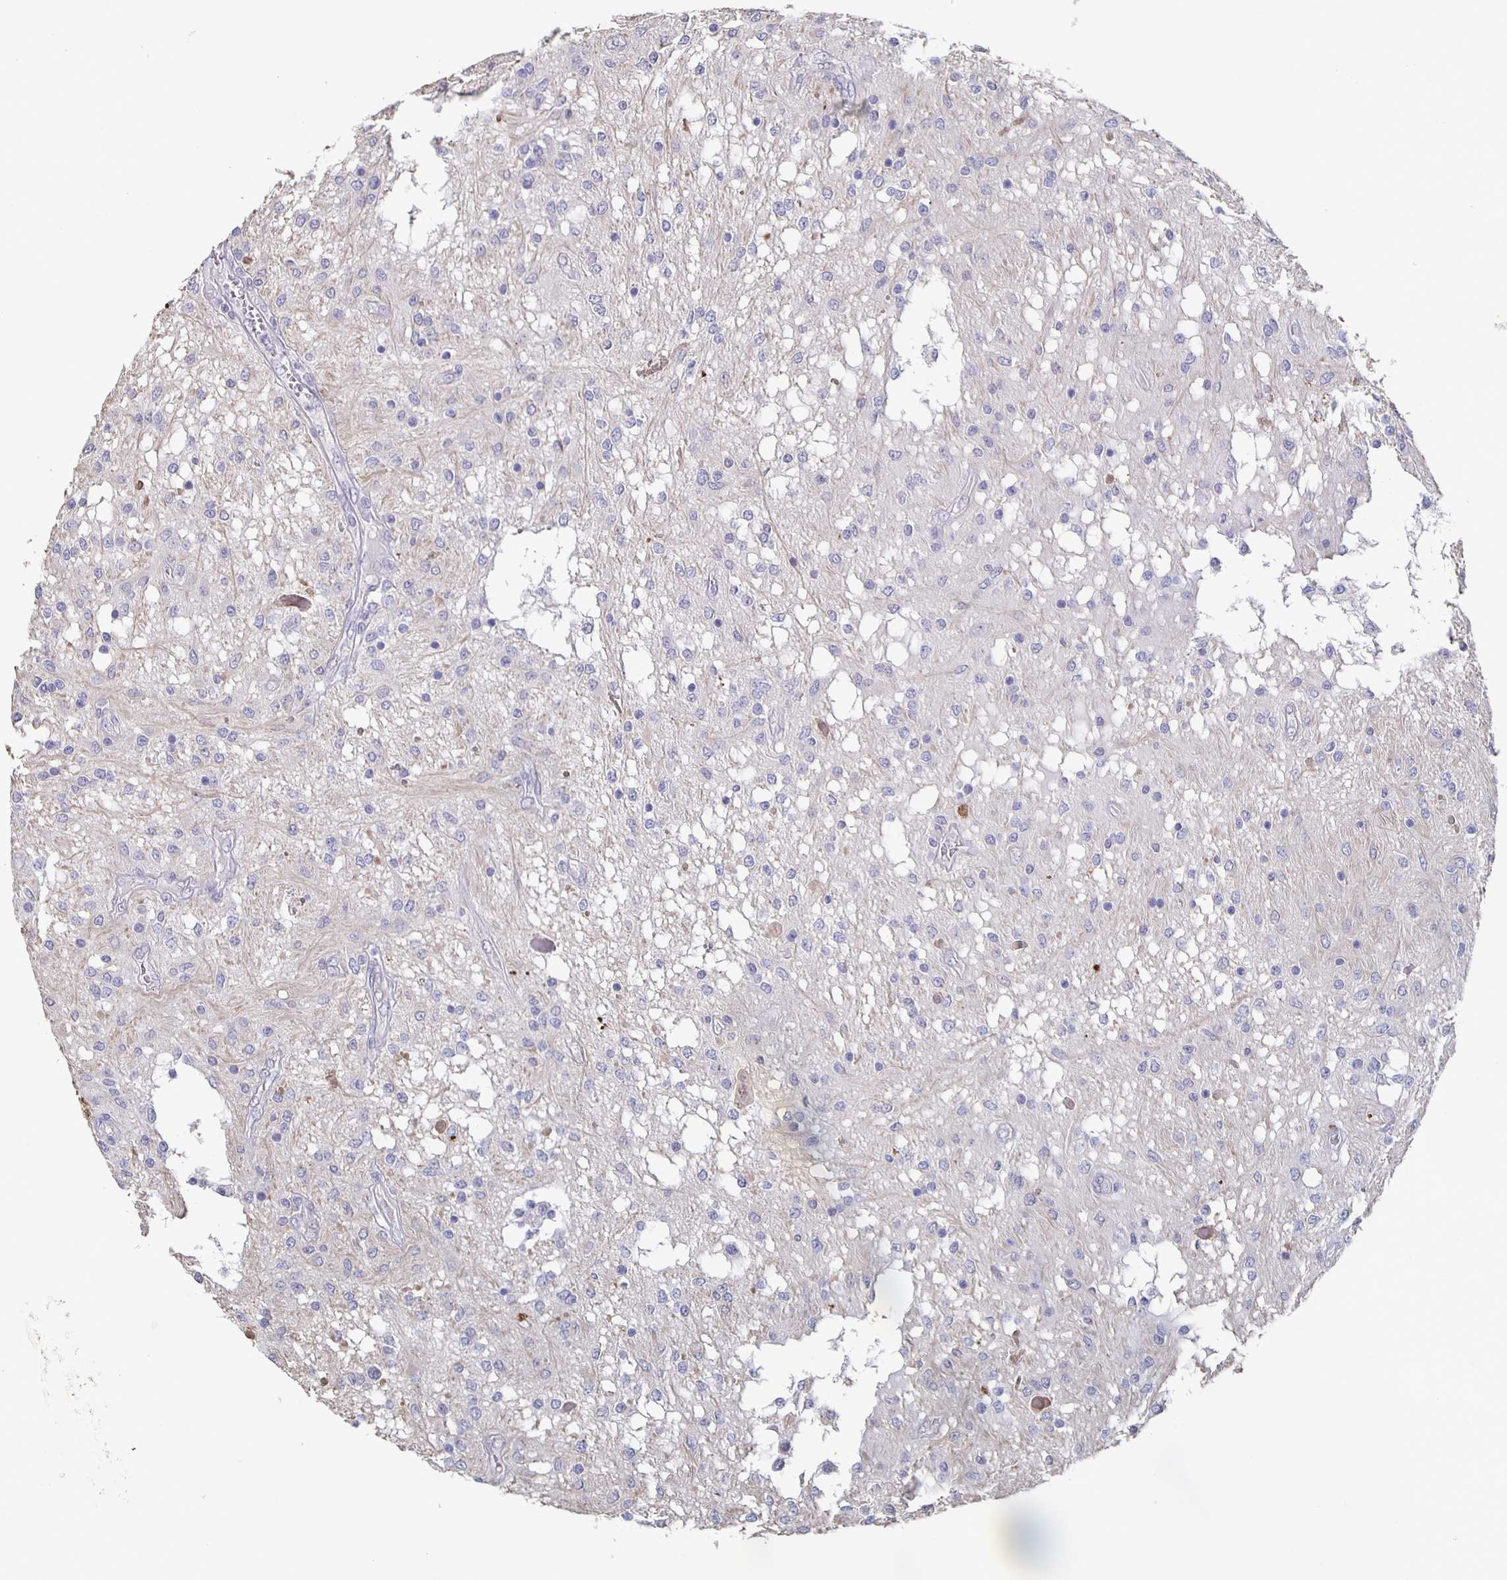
{"staining": {"intensity": "negative", "quantity": "none", "location": "none"}, "tissue": "glioma", "cell_type": "Tumor cells", "image_type": "cancer", "snomed": [{"axis": "morphology", "description": "Glioma, malignant, Low grade"}, {"axis": "topography", "description": "Cerebellum"}], "caption": "There is no significant expression in tumor cells of glioma. The staining was performed using DAB to visualize the protein expression in brown, while the nuclei were stained in blue with hematoxylin (Magnification: 20x).", "gene": "CACNA2D2", "patient": {"sex": "female", "age": 14}}